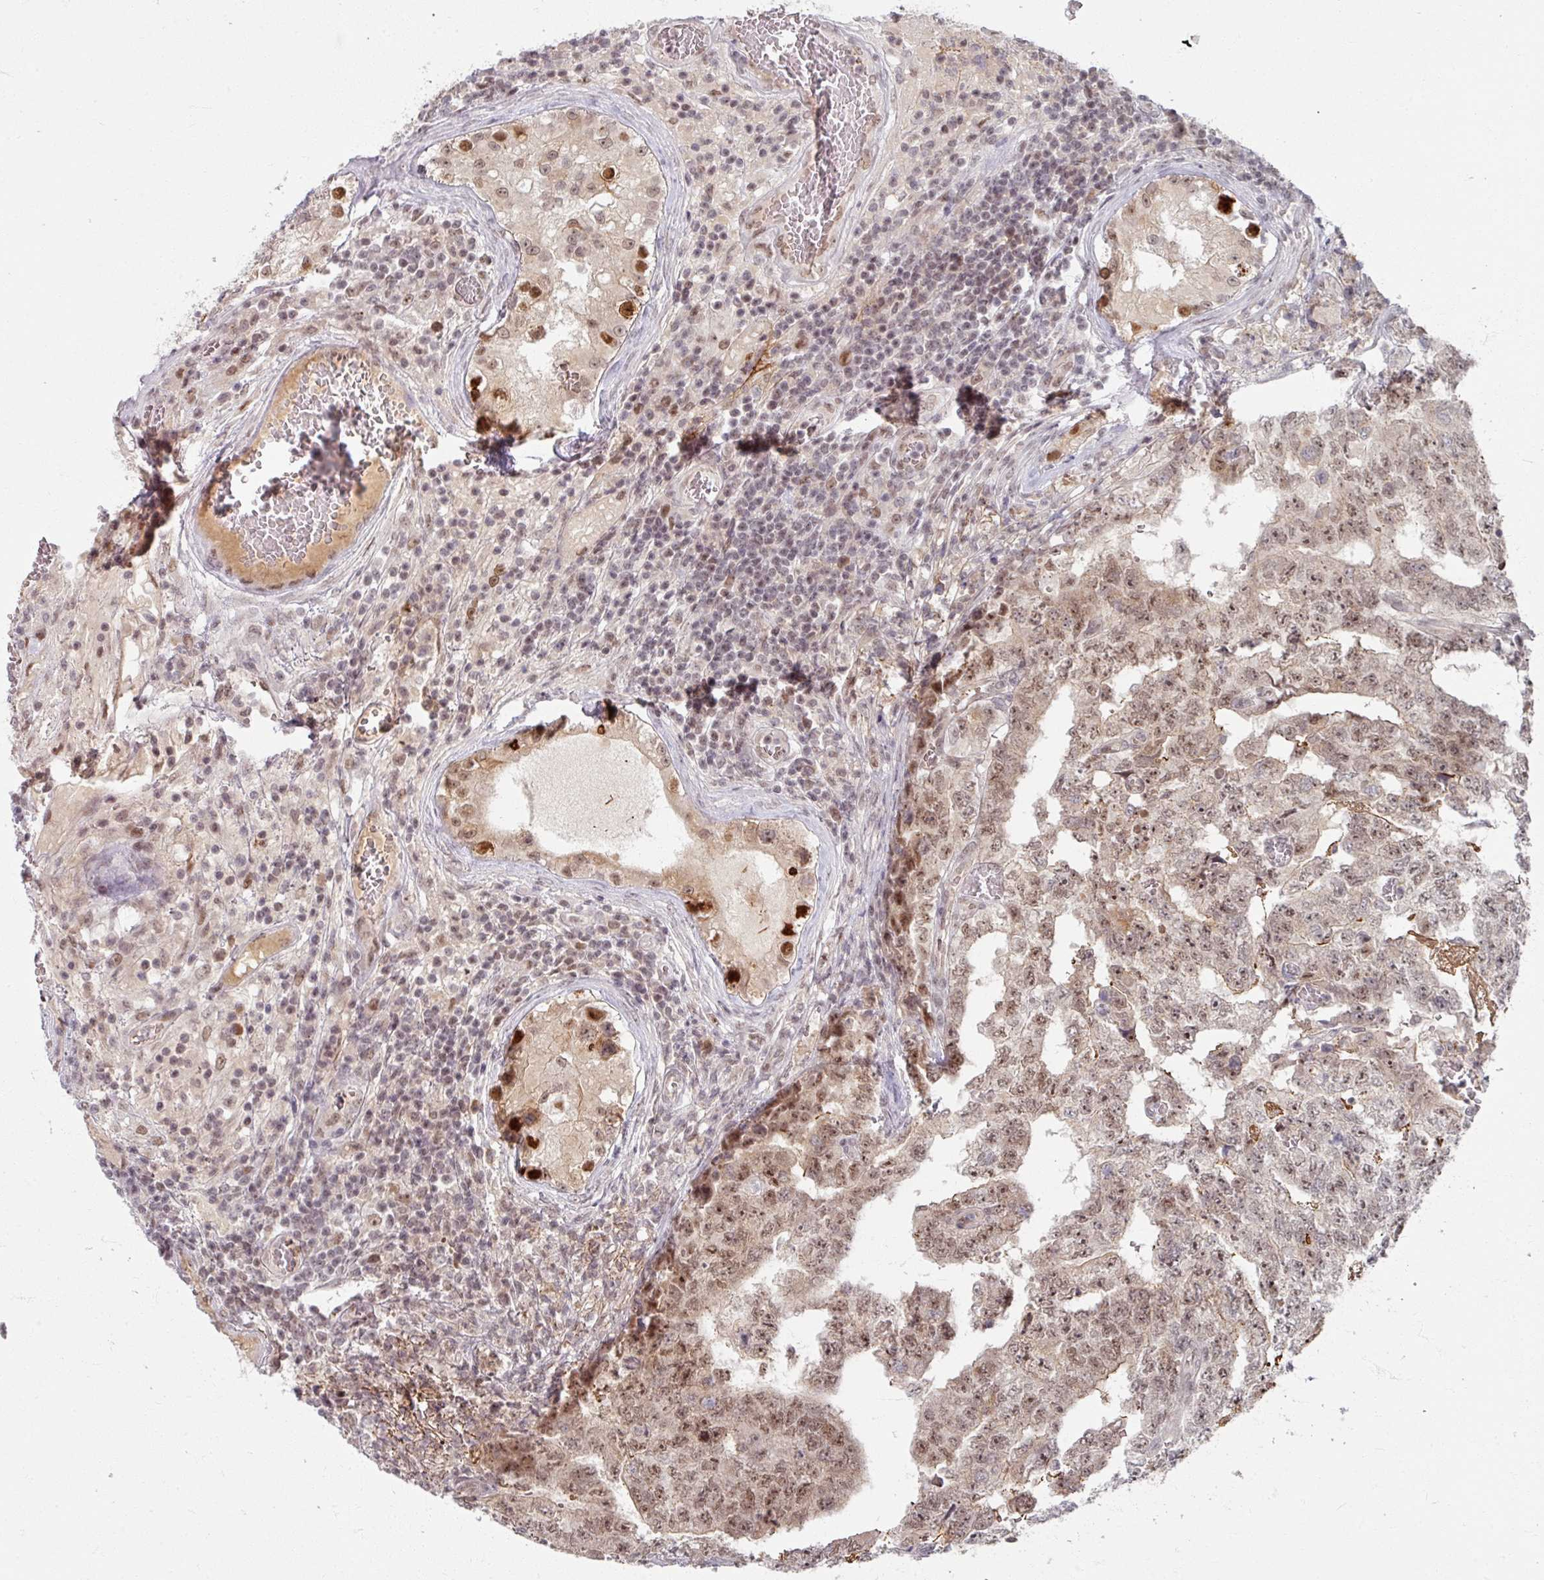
{"staining": {"intensity": "moderate", "quantity": ">75%", "location": "nuclear"}, "tissue": "testis cancer", "cell_type": "Tumor cells", "image_type": "cancer", "snomed": [{"axis": "morphology", "description": "Carcinoma, Embryonal, NOS"}, {"axis": "topography", "description": "Testis"}], "caption": "A histopathology image of testis cancer (embryonal carcinoma) stained for a protein demonstrates moderate nuclear brown staining in tumor cells. Nuclei are stained in blue.", "gene": "KLC3", "patient": {"sex": "male", "age": 25}}